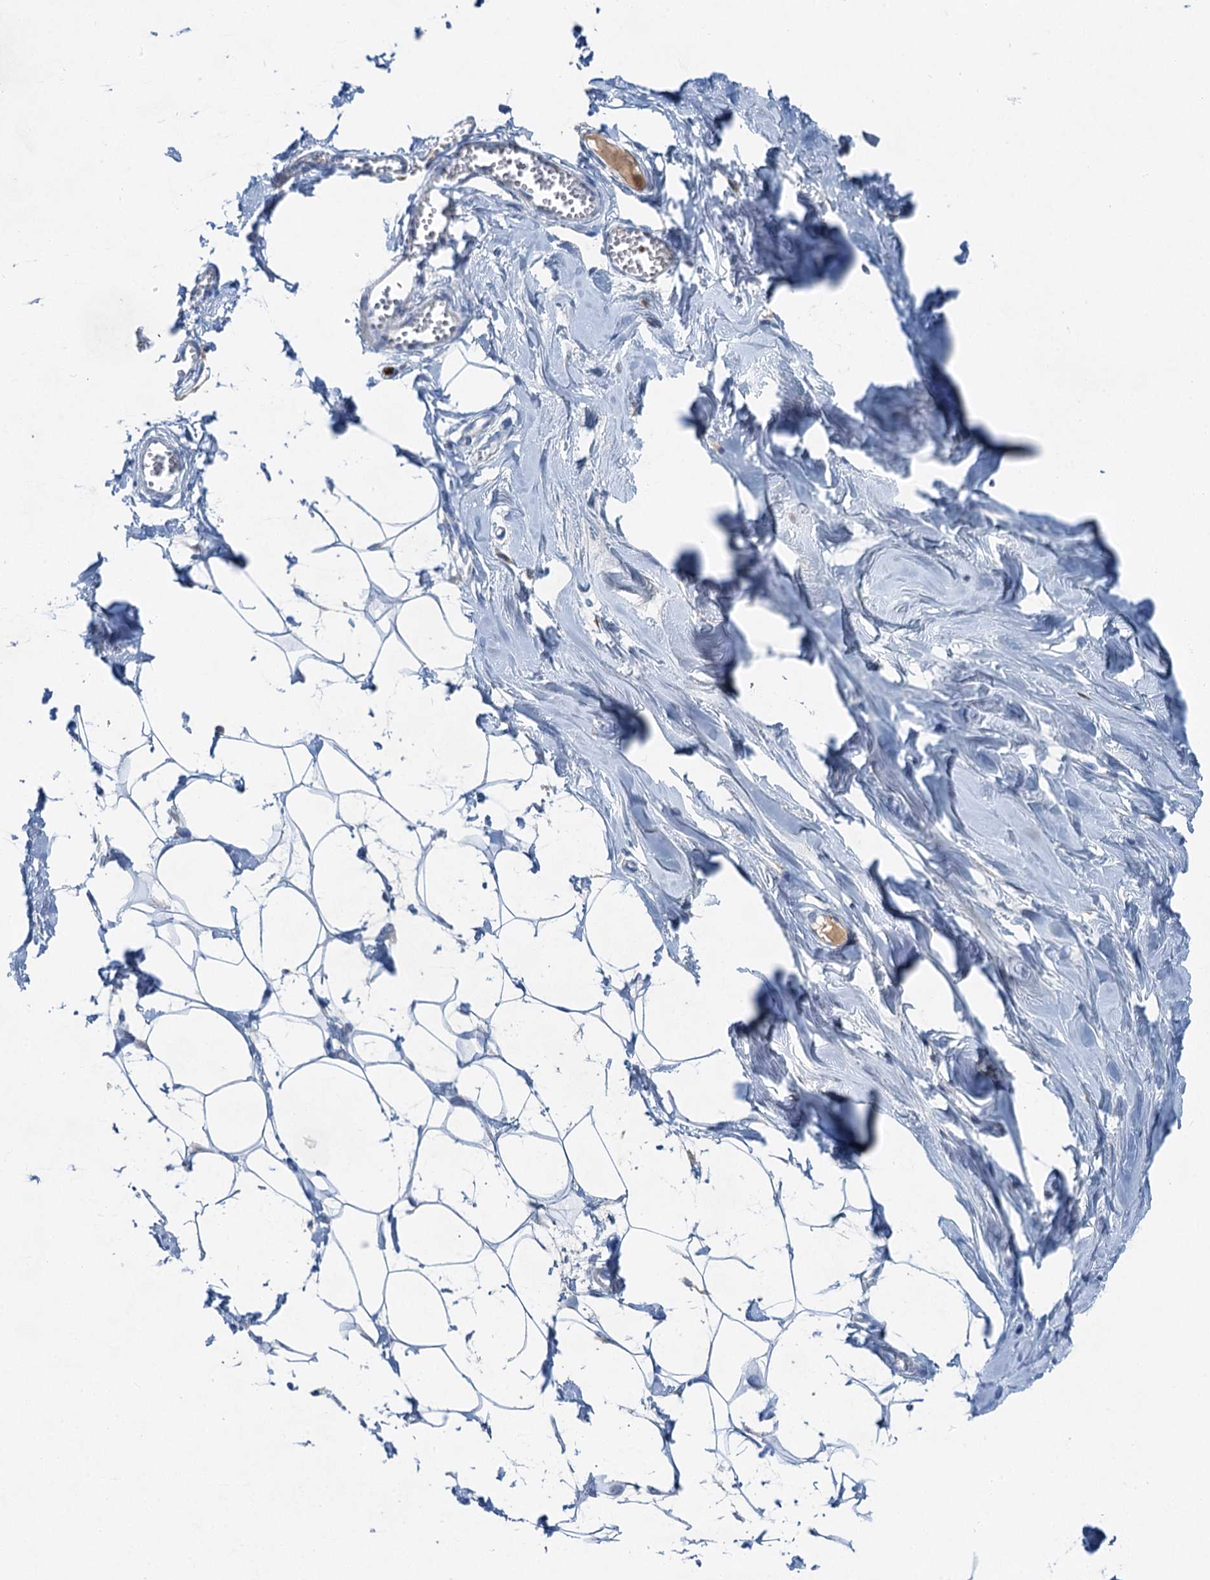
{"staining": {"intensity": "negative", "quantity": "none", "location": "none"}, "tissue": "breast", "cell_type": "Adipocytes", "image_type": "normal", "snomed": [{"axis": "morphology", "description": "Normal tissue, NOS"}, {"axis": "topography", "description": "Breast"}], "caption": "Image shows no significant protein expression in adipocytes of normal breast. (Stains: DAB (3,3'-diaminobenzidine) IHC with hematoxylin counter stain, Microscopy: brightfield microscopy at high magnification).", "gene": "OTOA", "patient": {"sex": "female", "age": 27}}